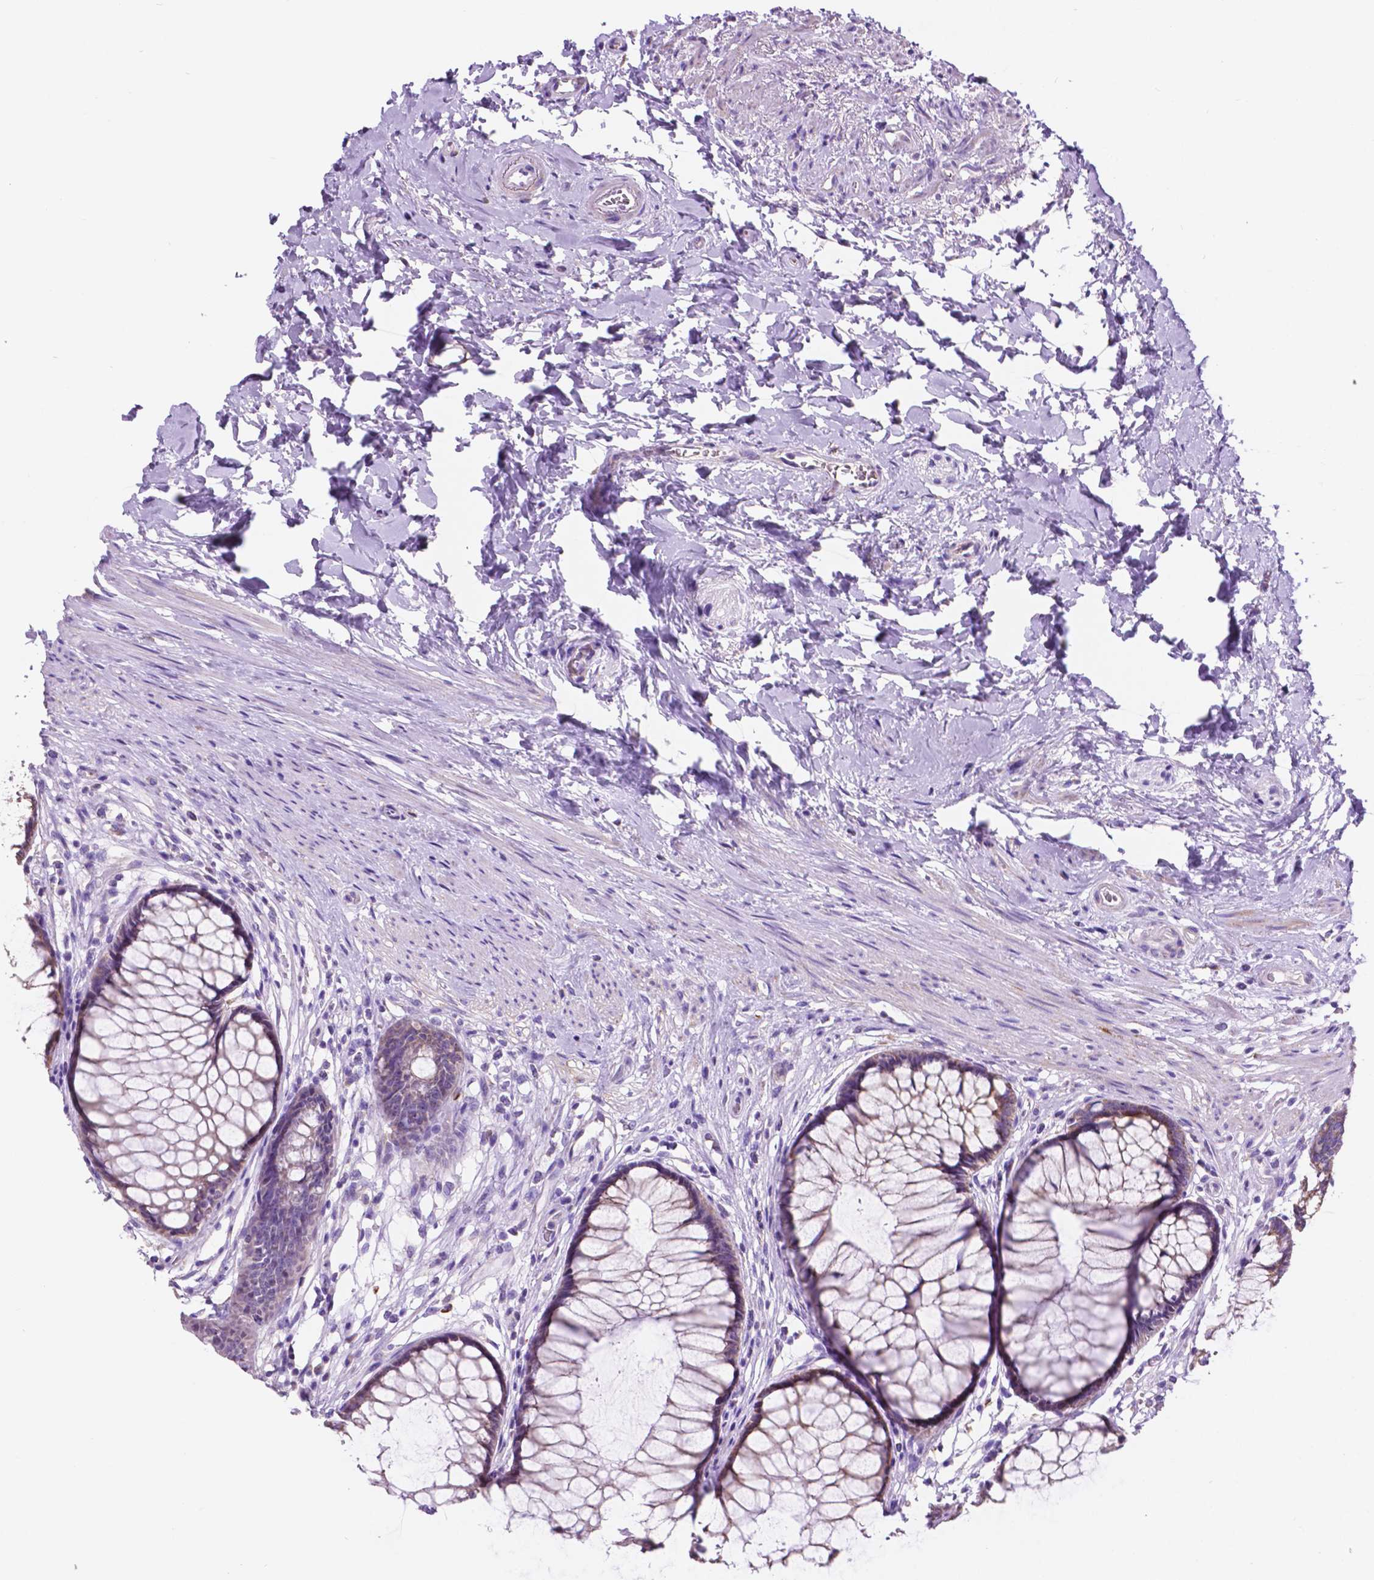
{"staining": {"intensity": "moderate", "quantity": "25%-75%", "location": "cytoplasmic/membranous"}, "tissue": "rectum", "cell_type": "Glandular cells", "image_type": "normal", "snomed": [{"axis": "morphology", "description": "Normal tissue, NOS"}, {"axis": "topography", "description": "Smooth muscle"}, {"axis": "topography", "description": "Rectum"}], "caption": "Unremarkable rectum reveals moderate cytoplasmic/membranous staining in approximately 25%-75% of glandular cells.", "gene": "TRPV5", "patient": {"sex": "male", "age": 53}}